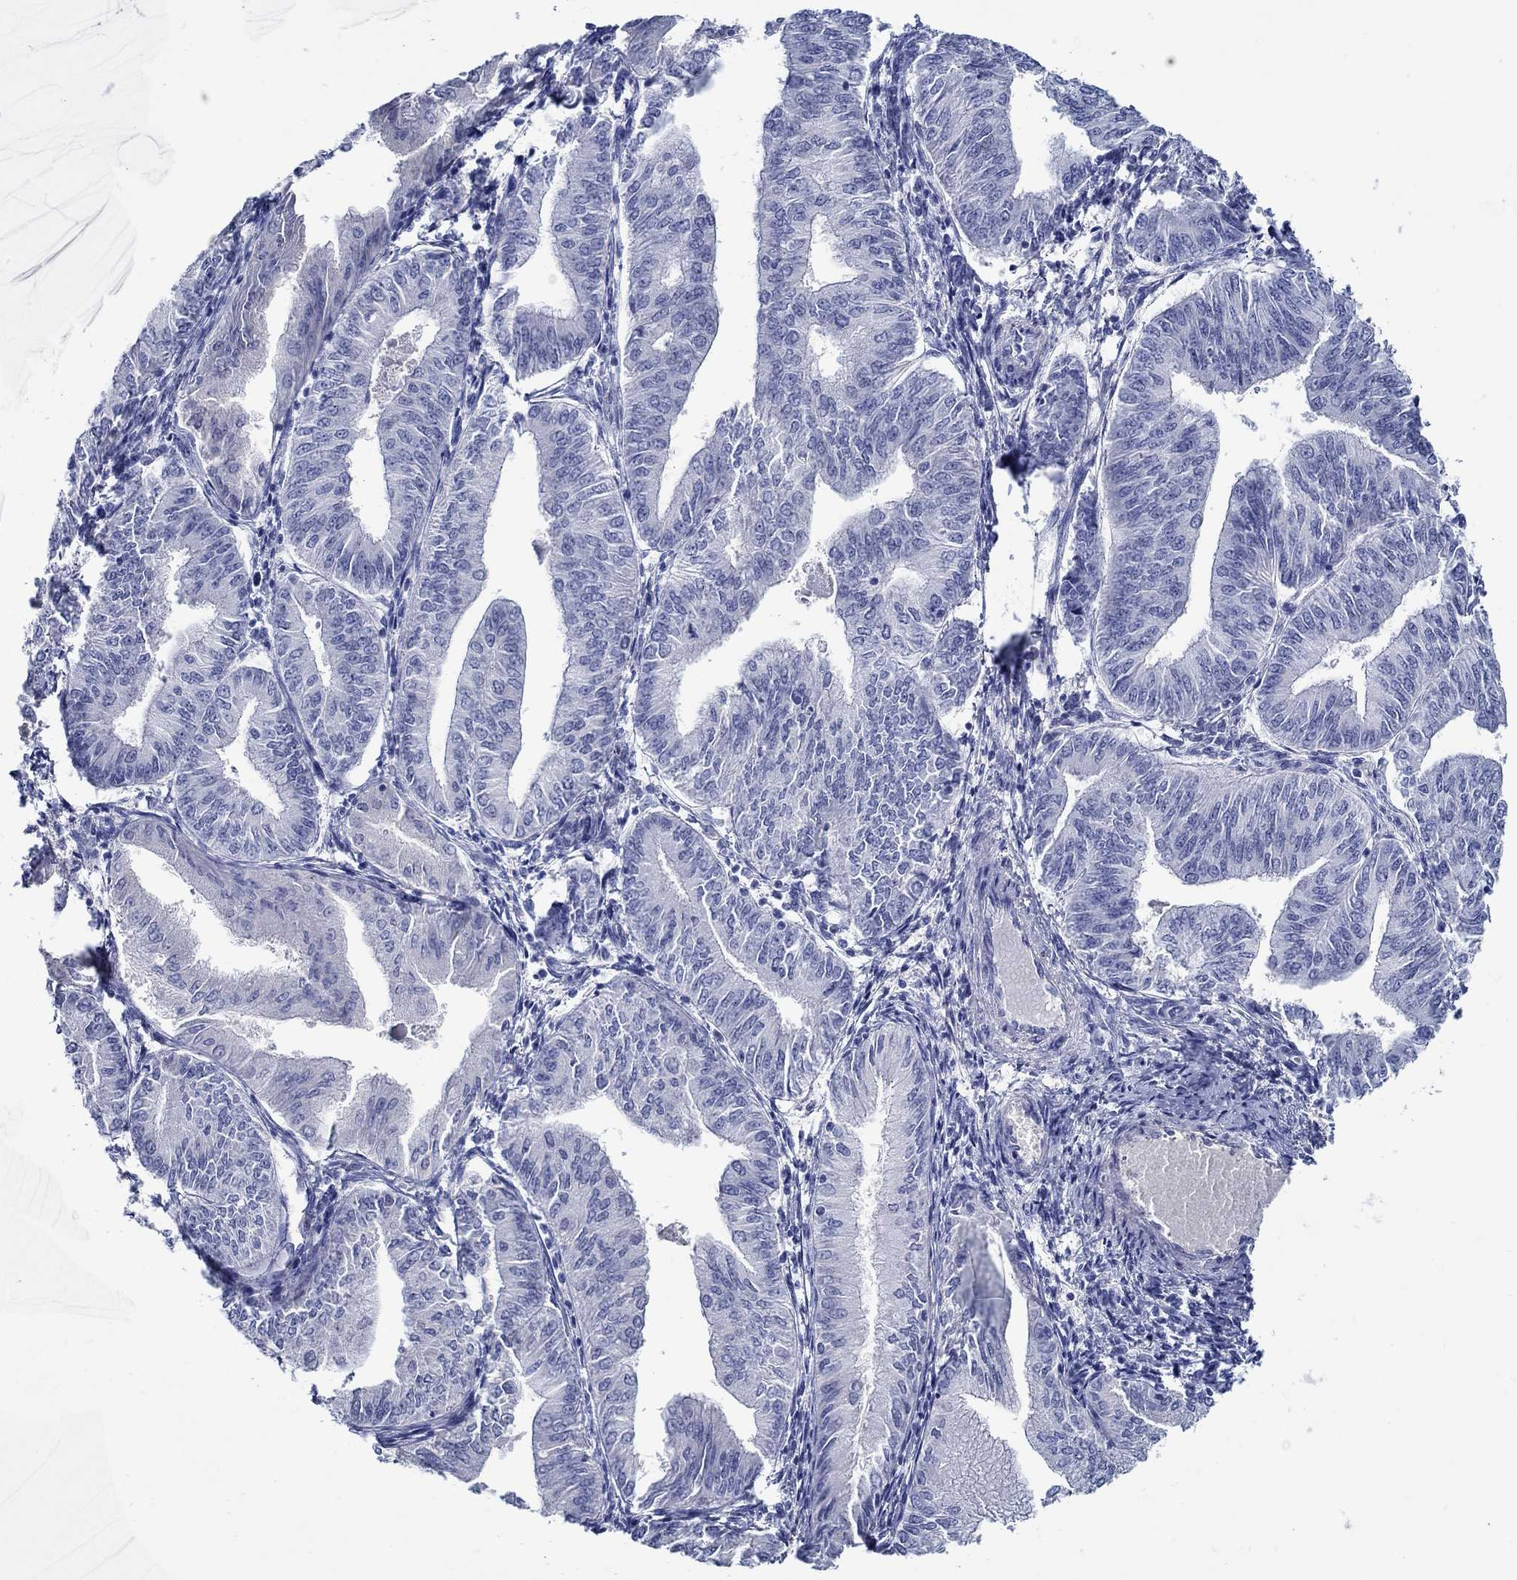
{"staining": {"intensity": "negative", "quantity": "none", "location": "none"}, "tissue": "endometrial cancer", "cell_type": "Tumor cells", "image_type": "cancer", "snomed": [{"axis": "morphology", "description": "Adenocarcinoma, NOS"}, {"axis": "topography", "description": "Endometrium"}], "caption": "Immunohistochemistry of human endometrial adenocarcinoma reveals no expression in tumor cells.", "gene": "MC2R", "patient": {"sex": "female", "age": 53}}